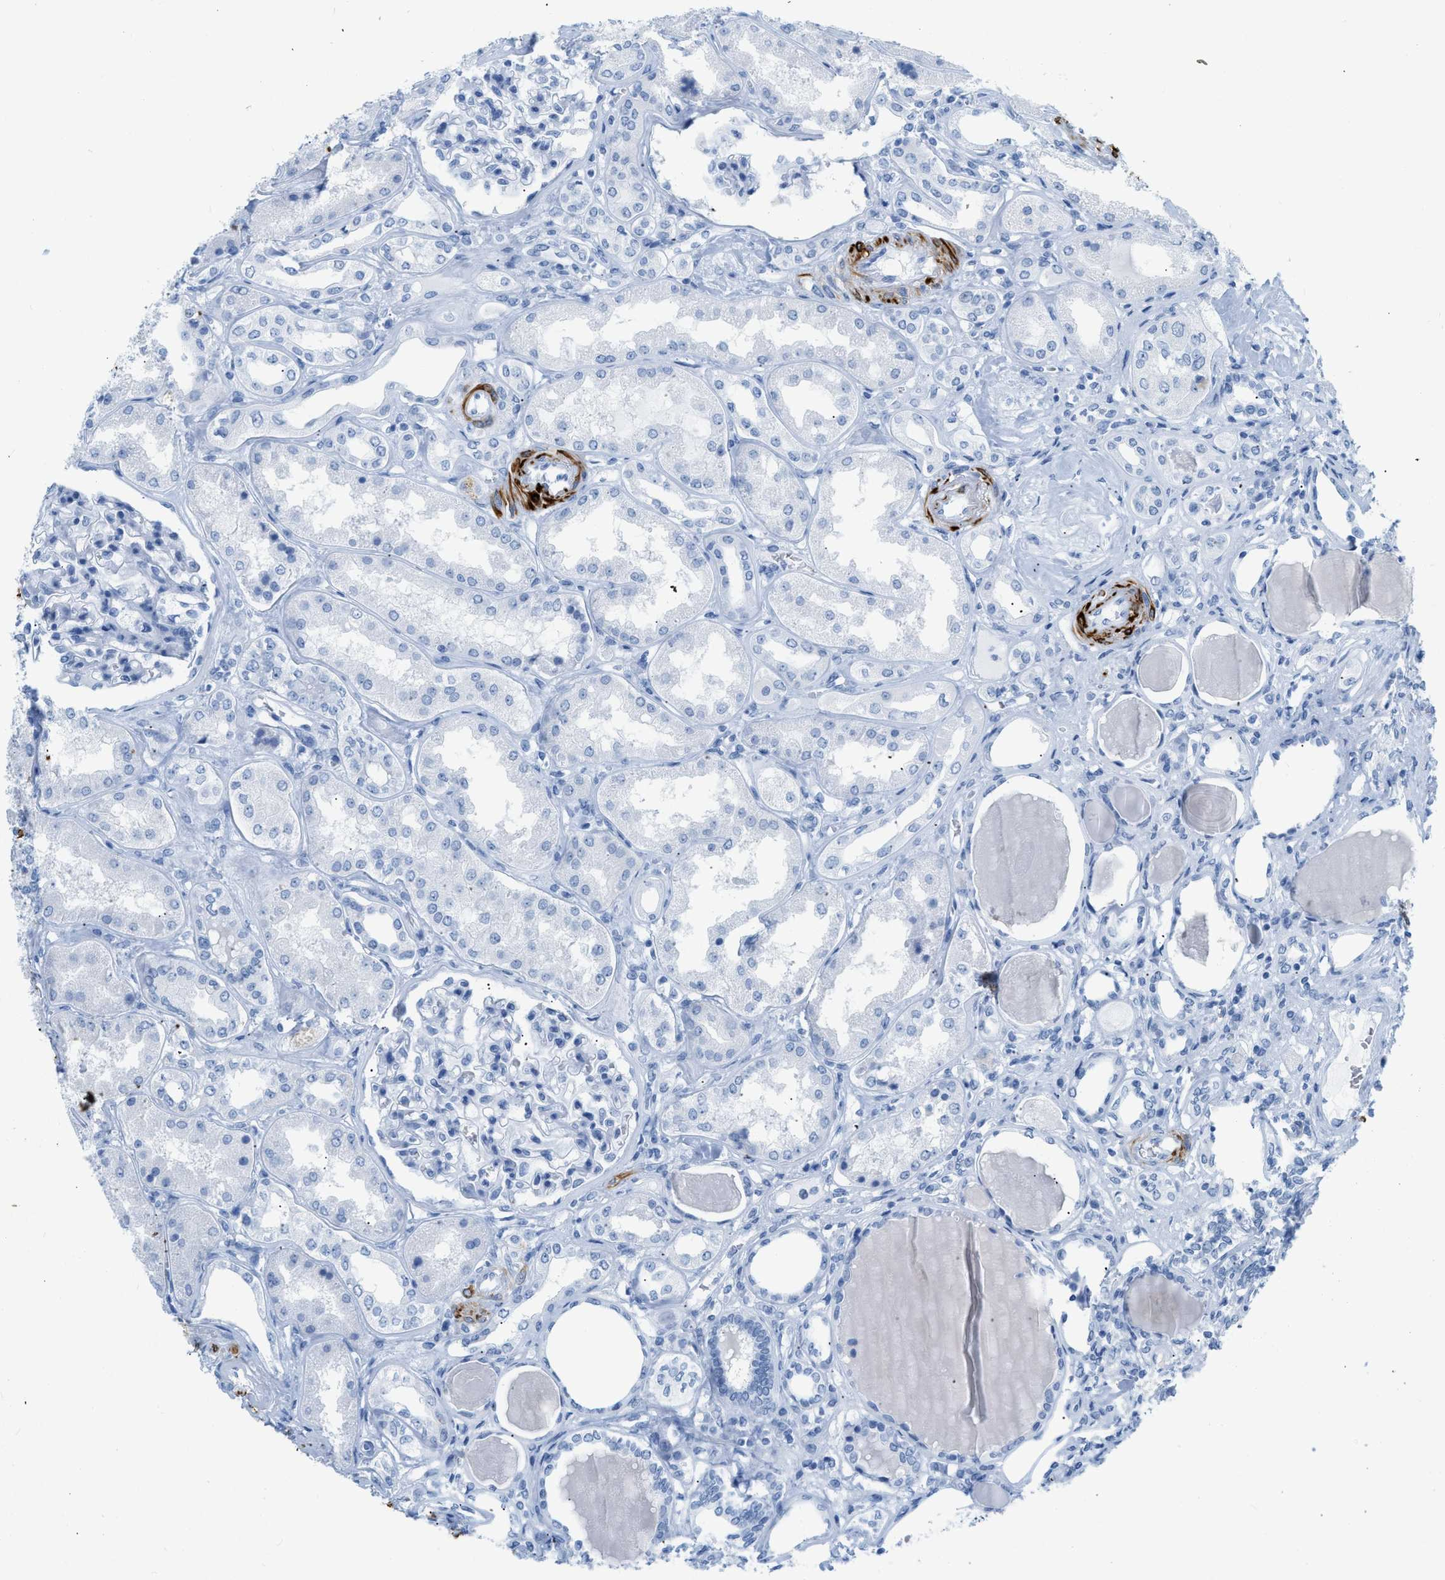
{"staining": {"intensity": "negative", "quantity": "none", "location": "none"}, "tissue": "kidney", "cell_type": "Cells in glomeruli", "image_type": "normal", "snomed": [{"axis": "morphology", "description": "Normal tissue, NOS"}, {"axis": "topography", "description": "Kidney"}], "caption": "The histopathology image exhibits no staining of cells in glomeruli in unremarkable kidney.", "gene": "DES", "patient": {"sex": "female", "age": 56}}